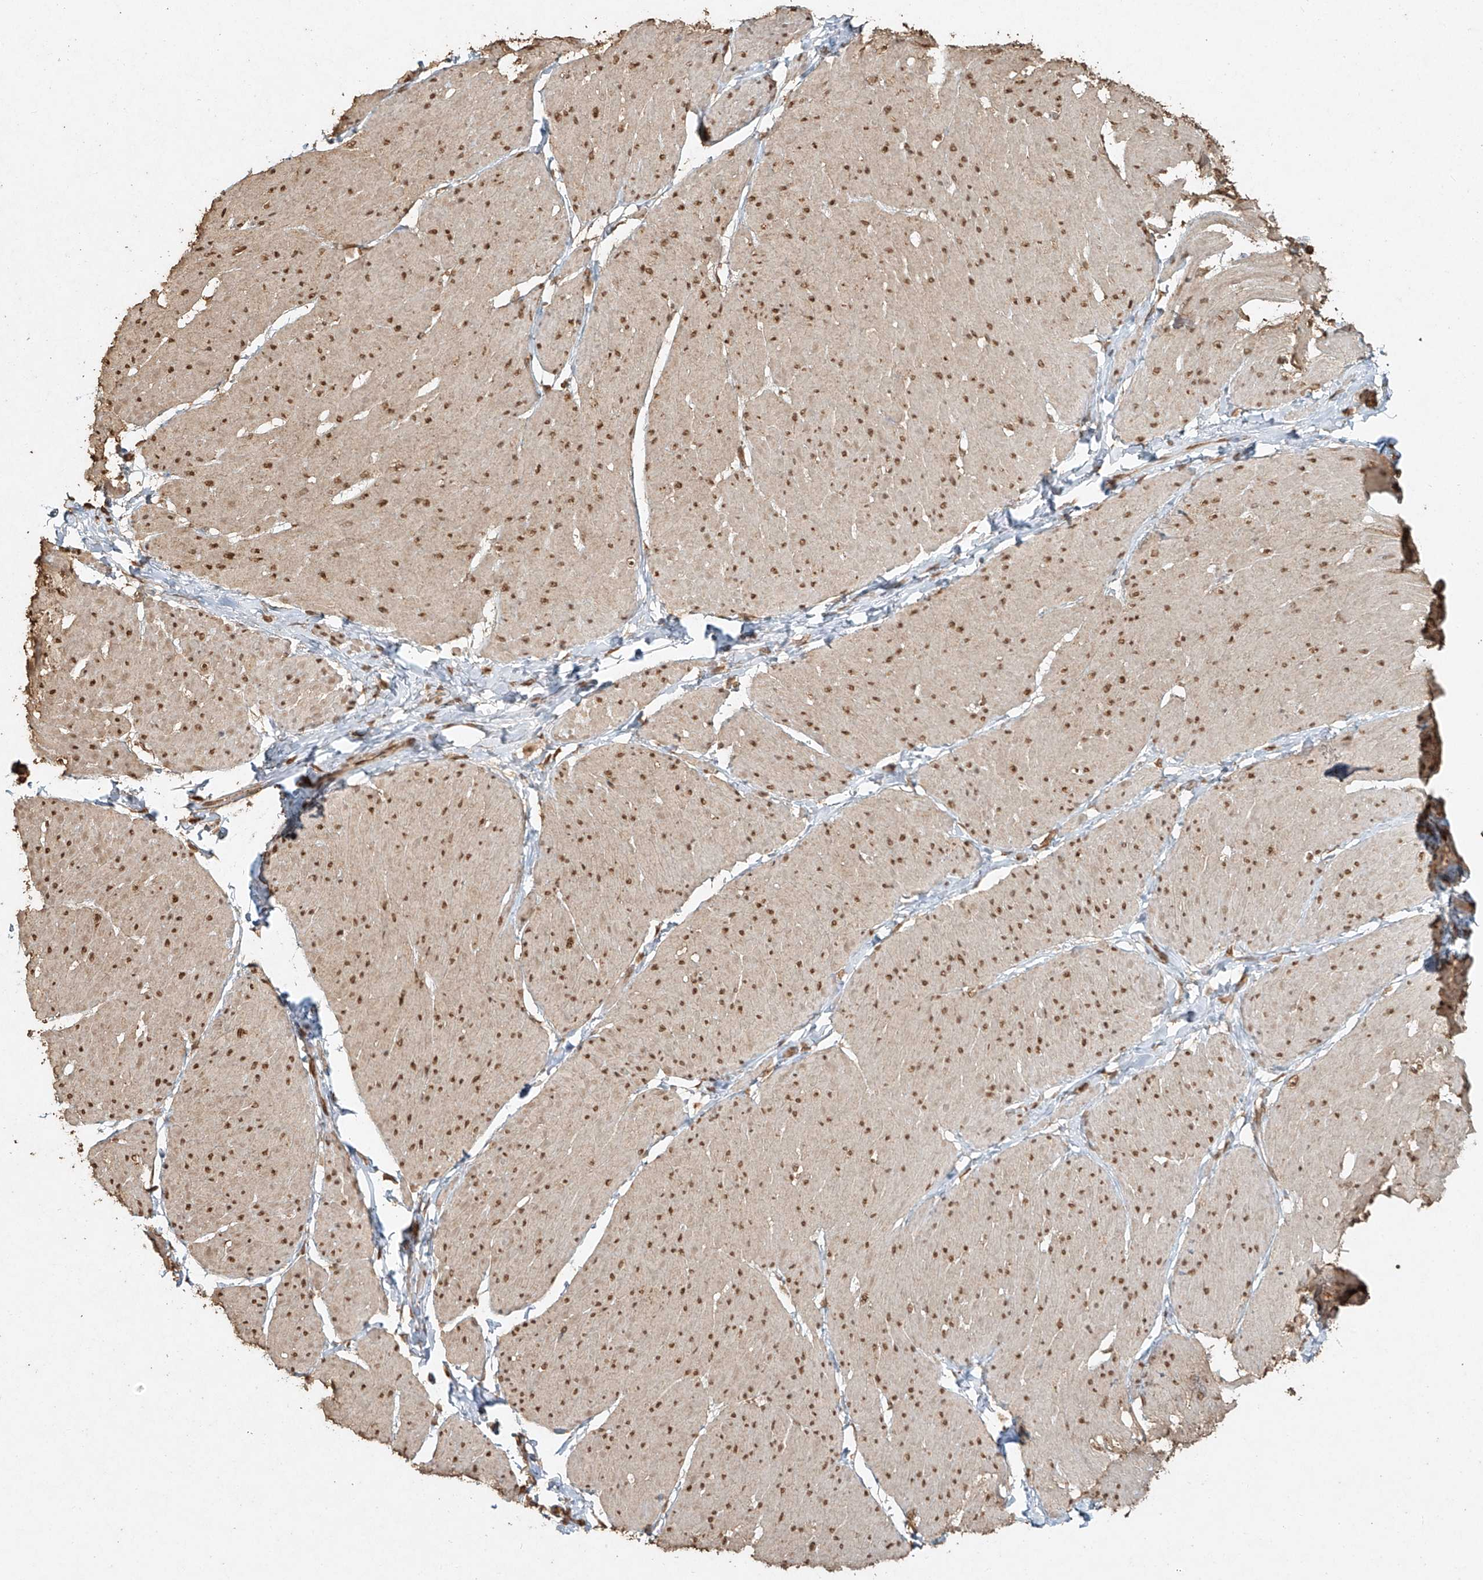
{"staining": {"intensity": "moderate", "quantity": ">75%", "location": "nuclear"}, "tissue": "smooth muscle", "cell_type": "Smooth muscle cells", "image_type": "normal", "snomed": [{"axis": "morphology", "description": "Urothelial carcinoma, High grade"}, {"axis": "topography", "description": "Urinary bladder"}], "caption": "IHC histopathology image of unremarkable human smooth muscle stained for a protein (brown), which shows medium levels of moderate nuclear expression in about >75% of smooth muscle cells.", "gene": "TIGAR", "patient": {"sex": "male", "age": 46}}